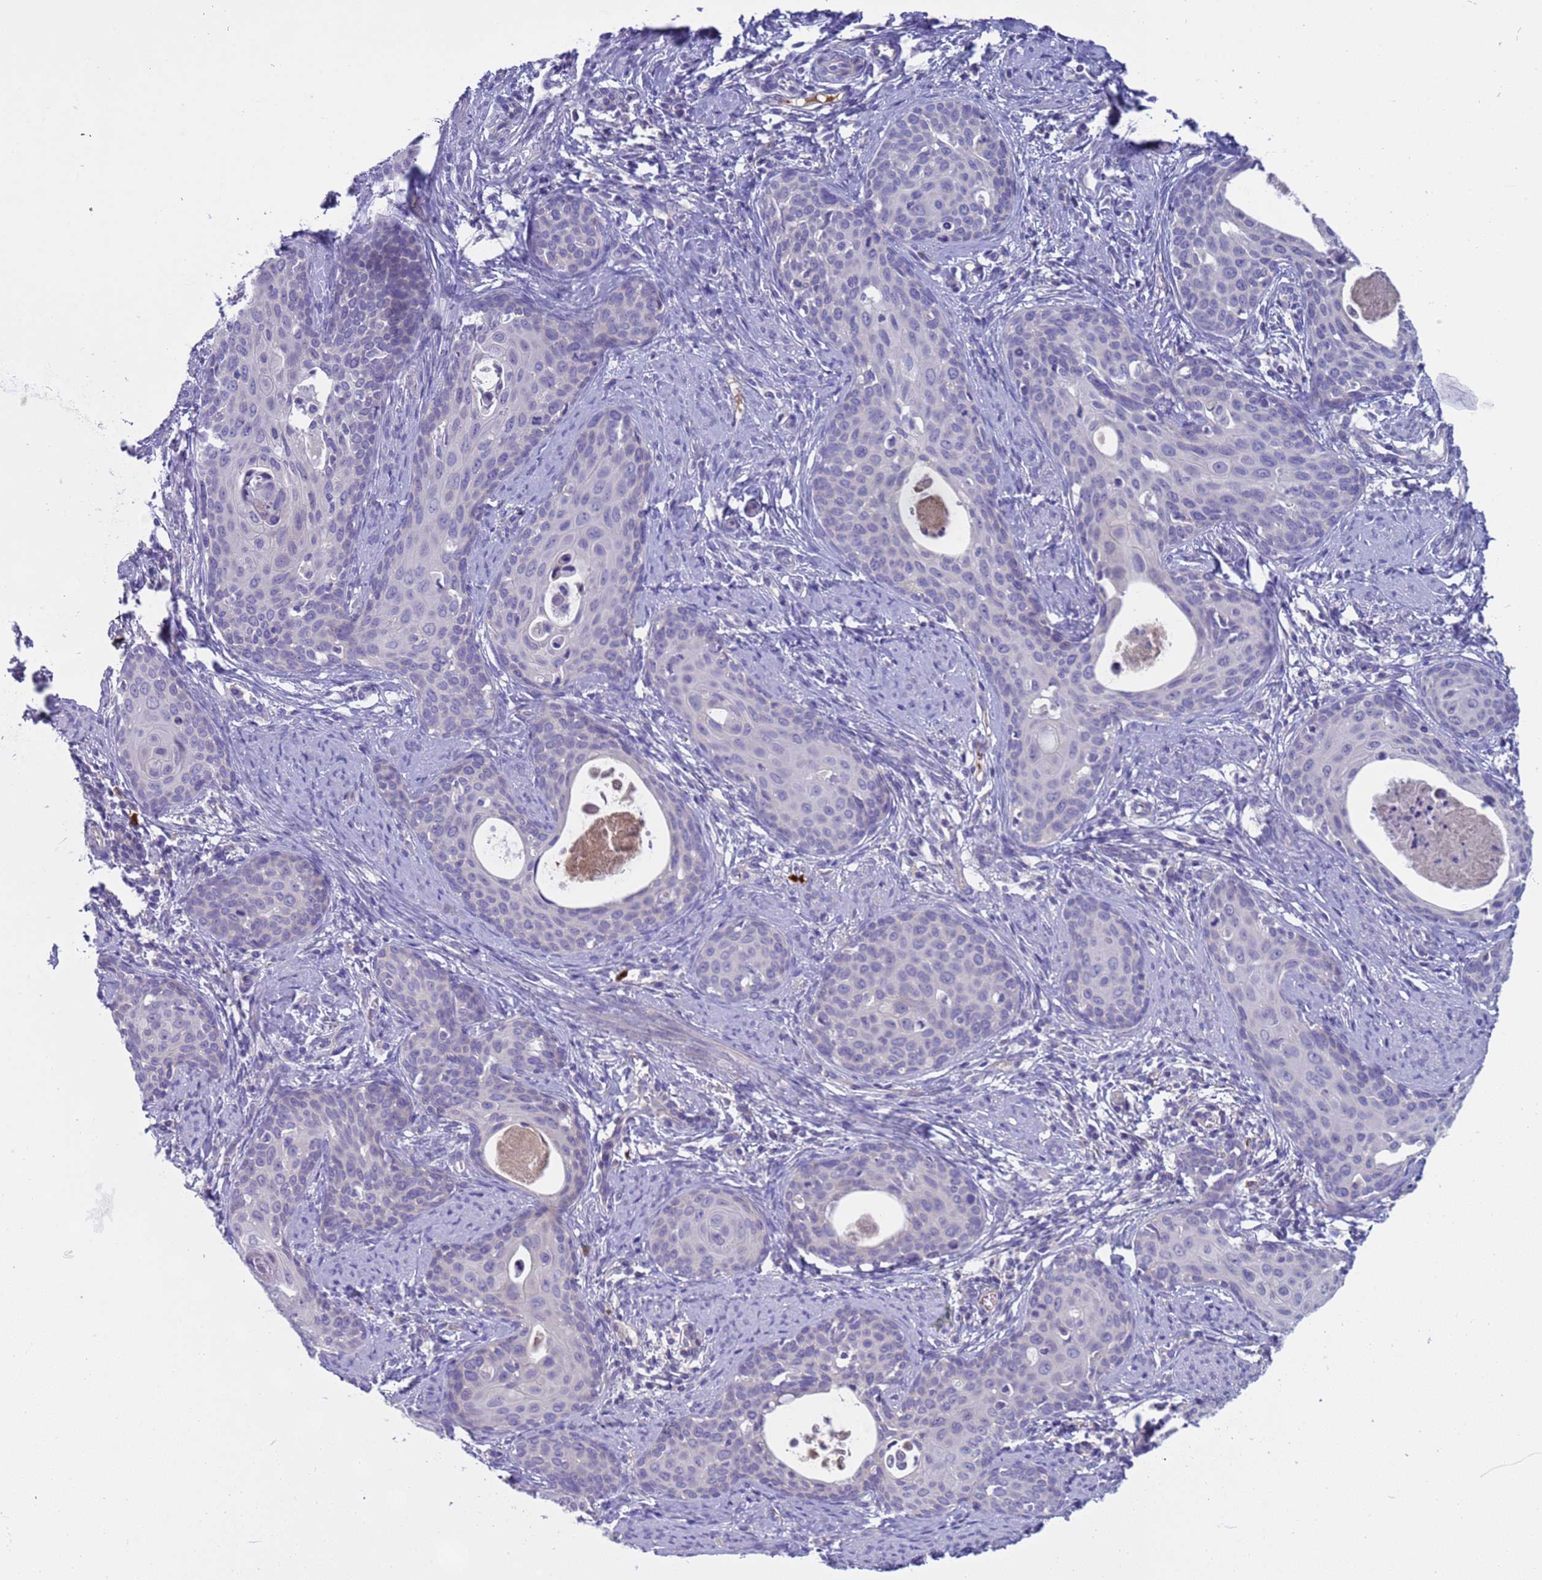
{"staining": {"intensity": "negative", "quantity": "none", "location": "none"}, "tissue": "cervical cancer", "cell_type": "Tumor cells", "image_type": "cancer", "snomed": [{"axis": "morphology", "description": "Squamous cell carcinoma, NOS"}, {"axis": "topography", "description": "Cervix"}], "caption": "Tumor cells are negative for protein expression in human squamous cell carcinoma (cervical). The staining is performed using DAB brown chromogen with nuclei counter-stained in using hematoxylin.", "gene": "C4orf46", "patient": {"sex": "female", "age": 46}}